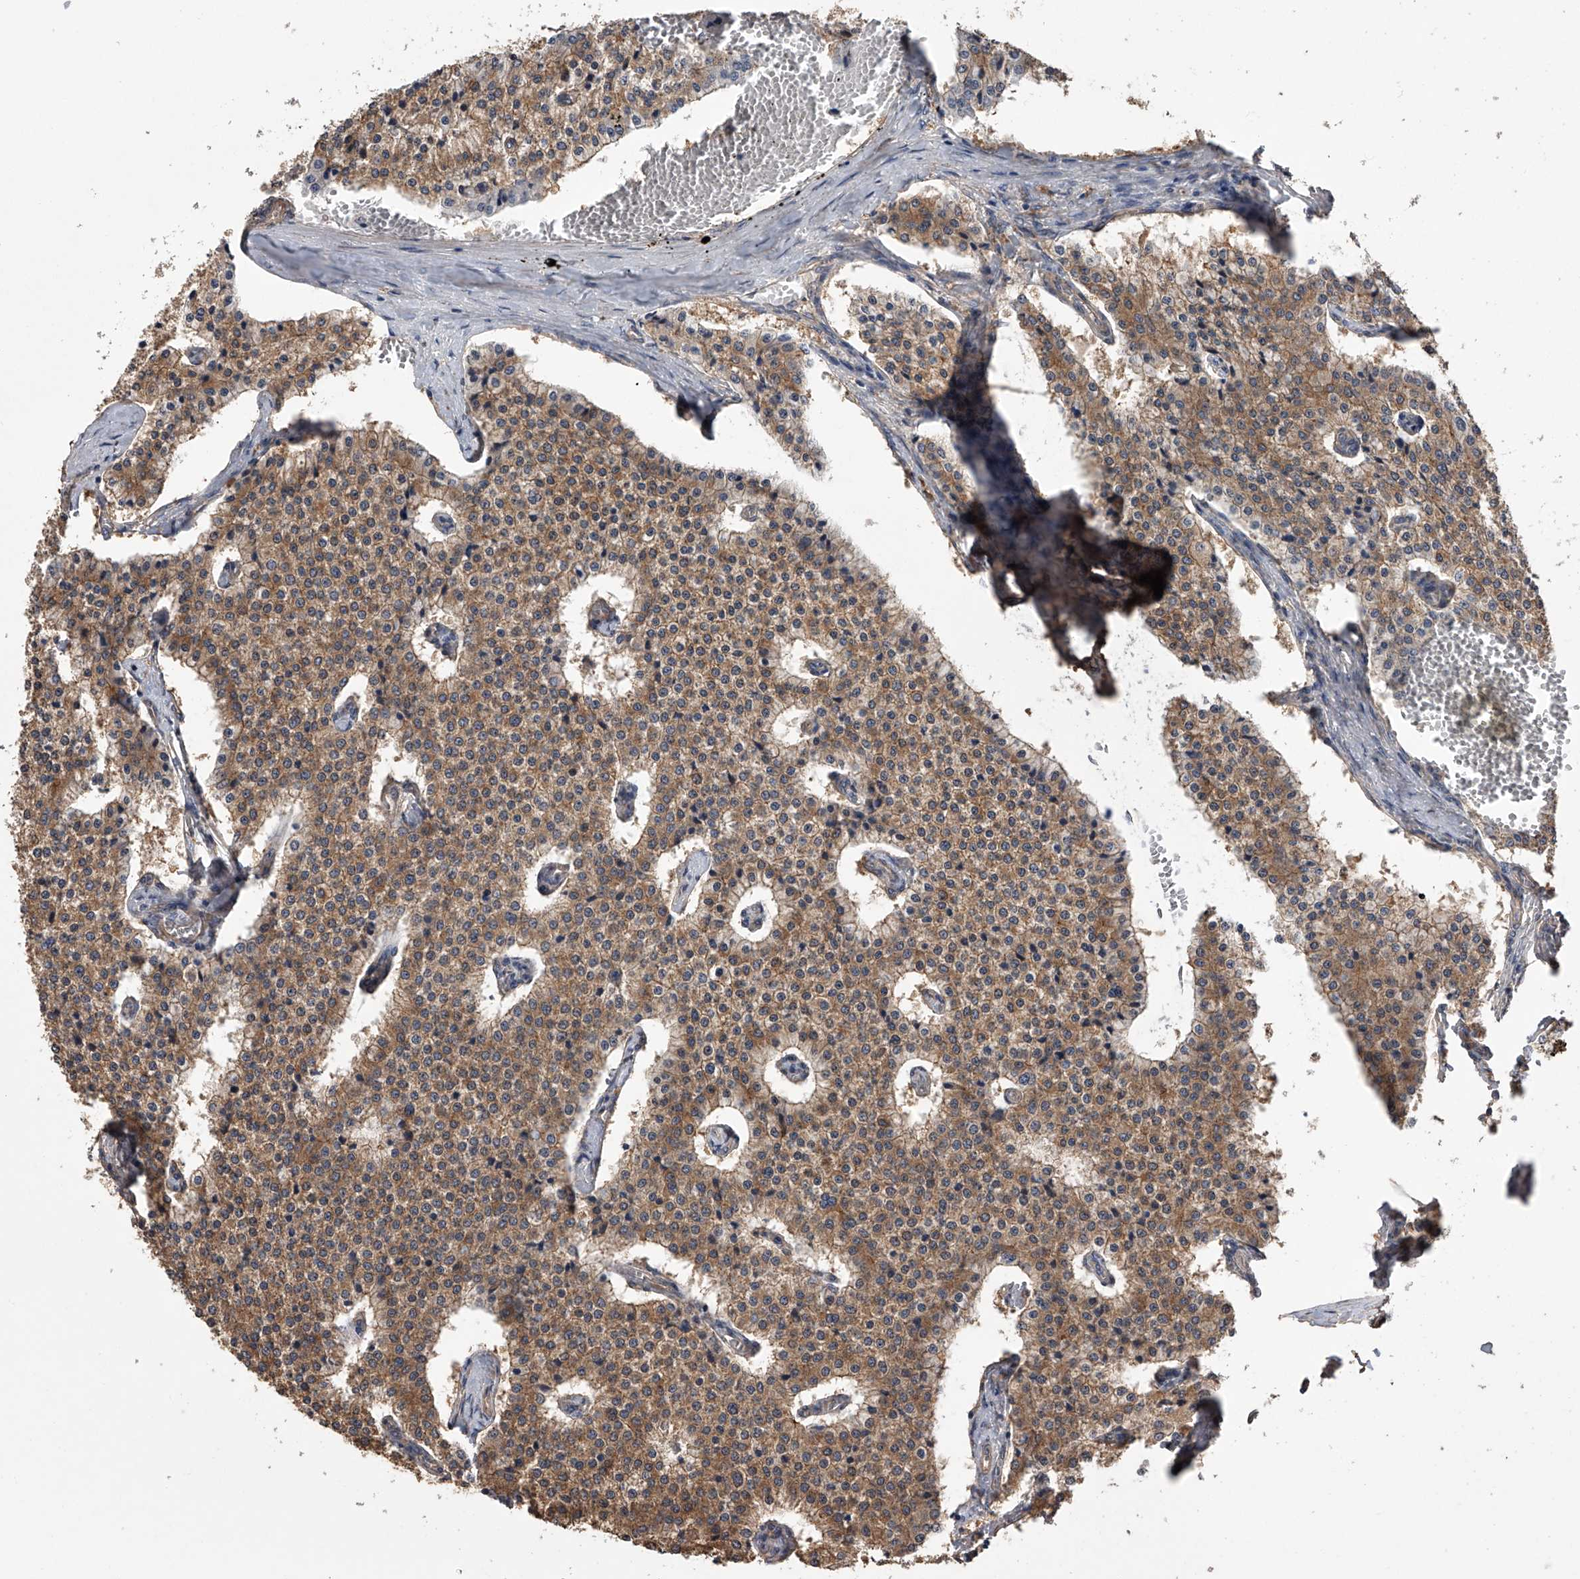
{"staining": {"intensity": "moderate", "quantity": ">75%", "location": "cytoplasmic/membranous"}, "tissue": "carcinoid", "cell_type": "Tumor cells", "image_type": "cancer", "snomed": [{"axis": "morphology", "description": "Carcinoid, malignant, NOS"}, {"axis": "topography", "description": "Colon"}], "caption": "Immunohistochemical staining of carcinoid displays medium levels of moderate cytoplasmic/membranous protein positivity in about >75% of tumor cells.", "gene": "ZNF343", "patient": {"sex": "female", "age": 52}}